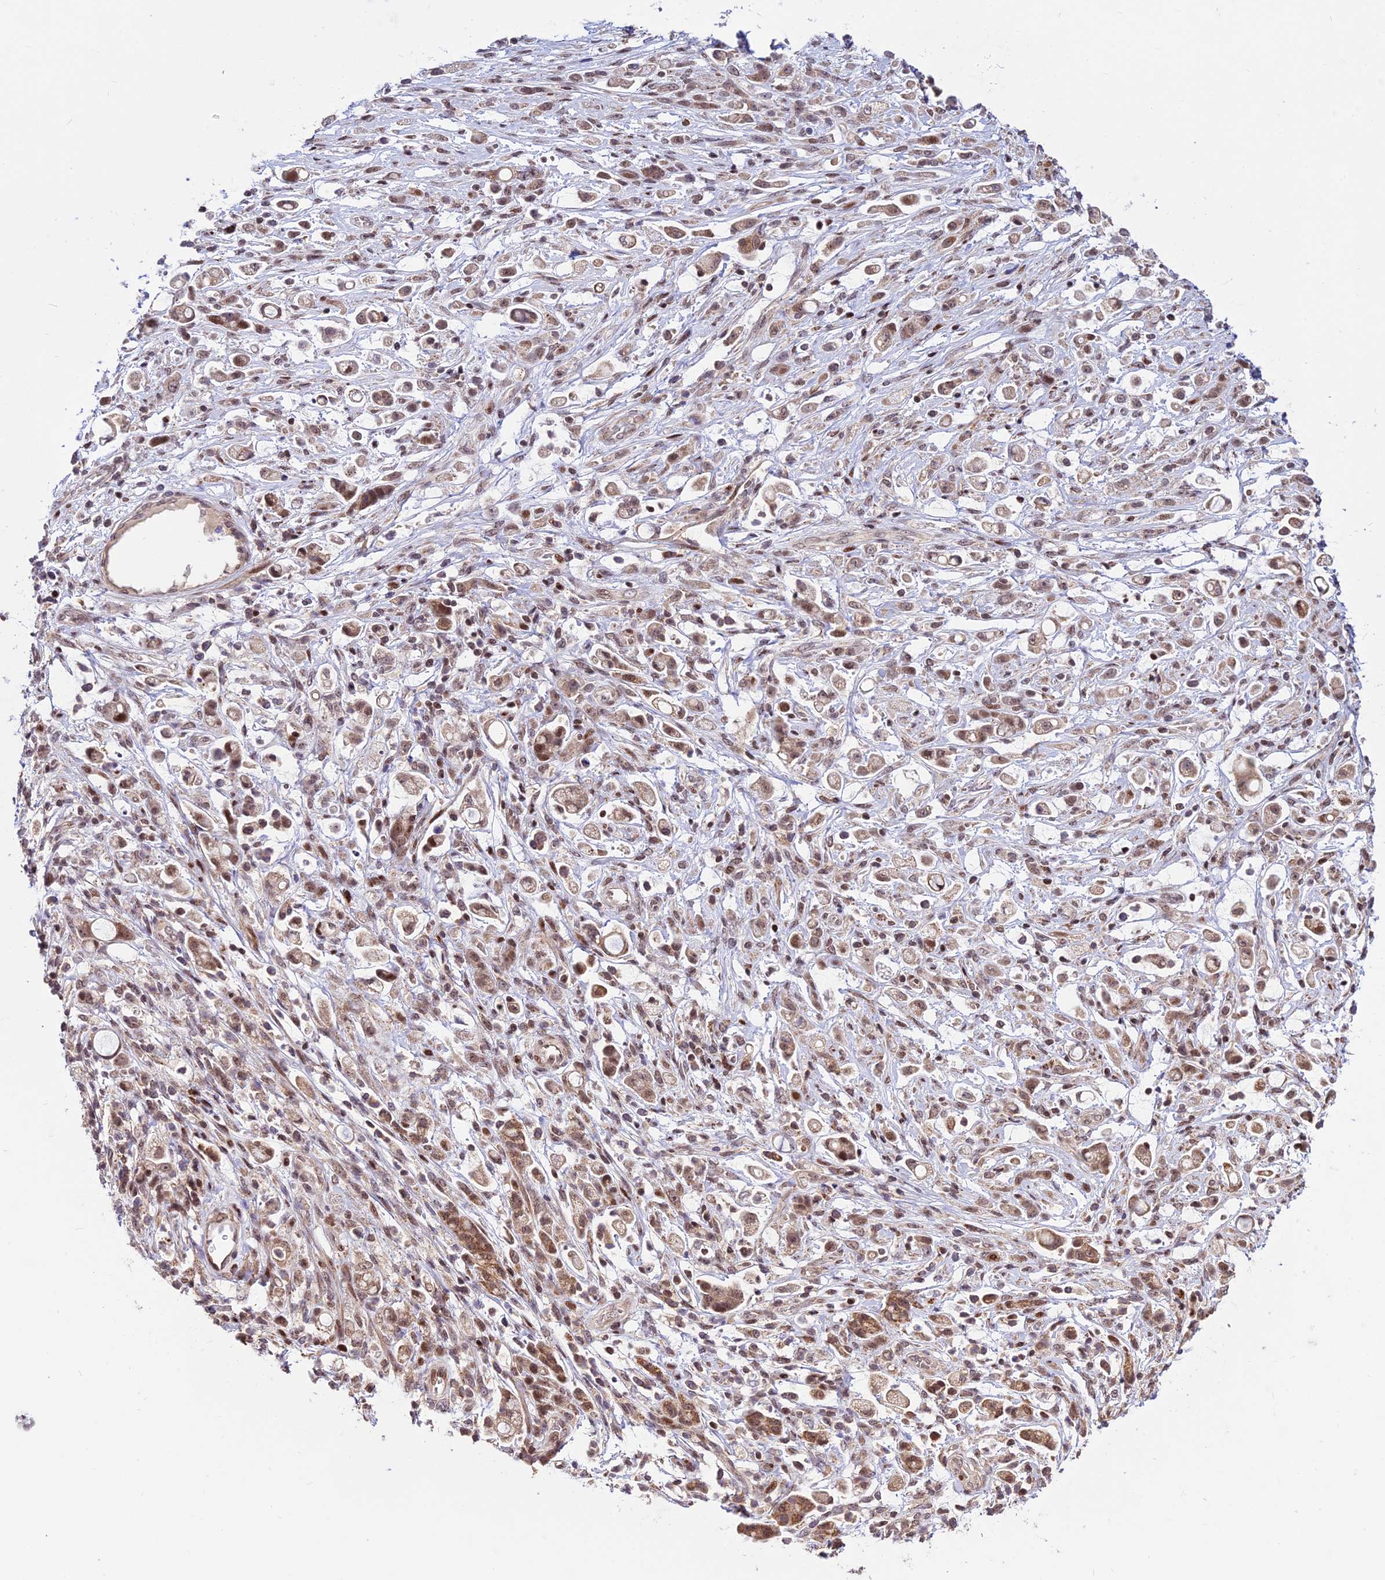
{"staining": {"intensity": "moderate", "quantity": ">75%", "location": "cytoplasmic/membranous,nuclear"}, "tissue": "stomach cancer", "cell_type": "Tumor cells", "image_type": "cancer", "snomed": [{"axis": "morphology", "description": "Adenocarcinoma, NOS"}, {"axis": "topography", "description": "Stomach"}], "caption": "Immunohistochemistry (IHC) of human stomach cancer demonstrates medium levels of moderate cytoplasmic/membranous and nuclear expression in approximately >75% of tumor cells.", "gene": "CIB3", "patient": {"sex": "female", "age": 60}}